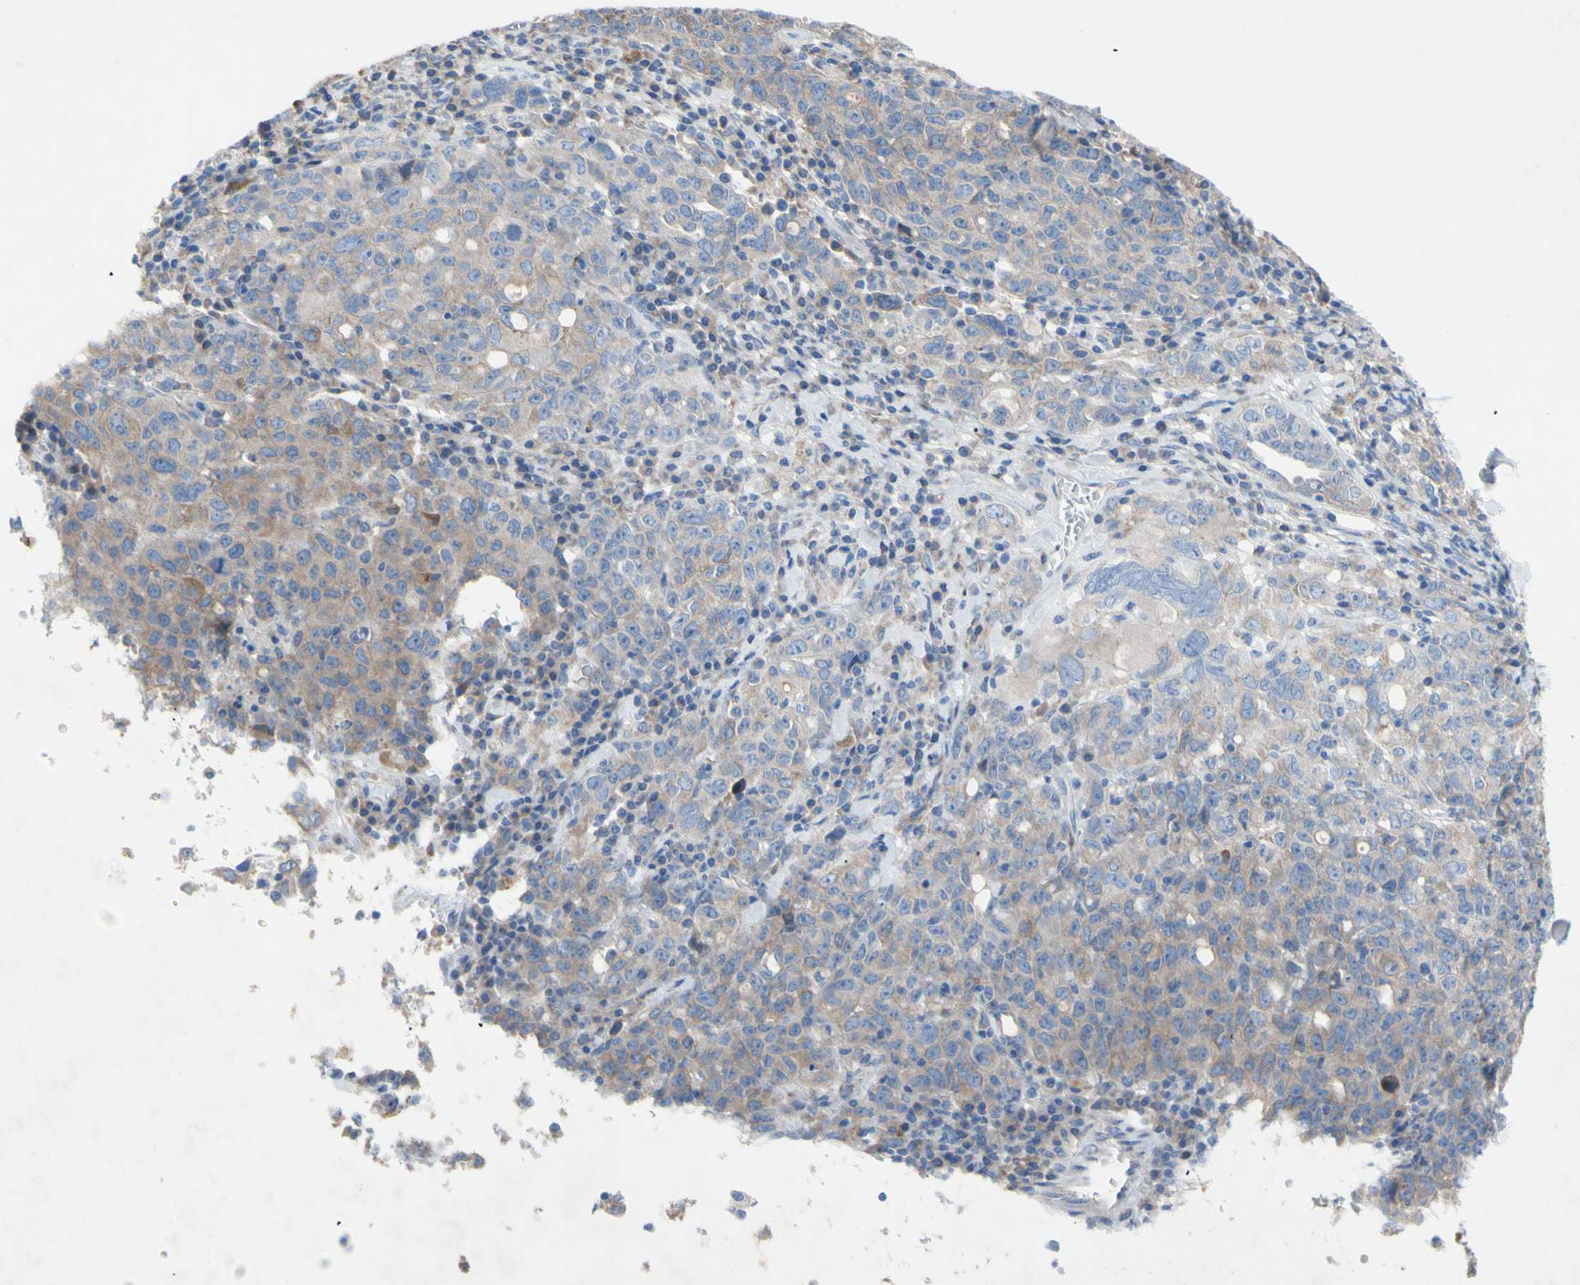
{"staining": {"intensity": "weak", "quantity": "<25%", "location": "cytoplasmic/membranous"}, "tissue": "ovarian cancer", "cell_type": "Tumor cells", "image_type": "cancer", "snomed": [{"axis": "morphology", "description": "Carcinoma, endometroid"}, {"axis": "topography", "description": "Ovary"}], "caption": "Human ovarian cancer (endometroid carcinoma) stained for a protein using IHC reveals no positivity in tumor cells.", "gene": "TMIGD2", "patient": {"sex": "female", "age": 62}}